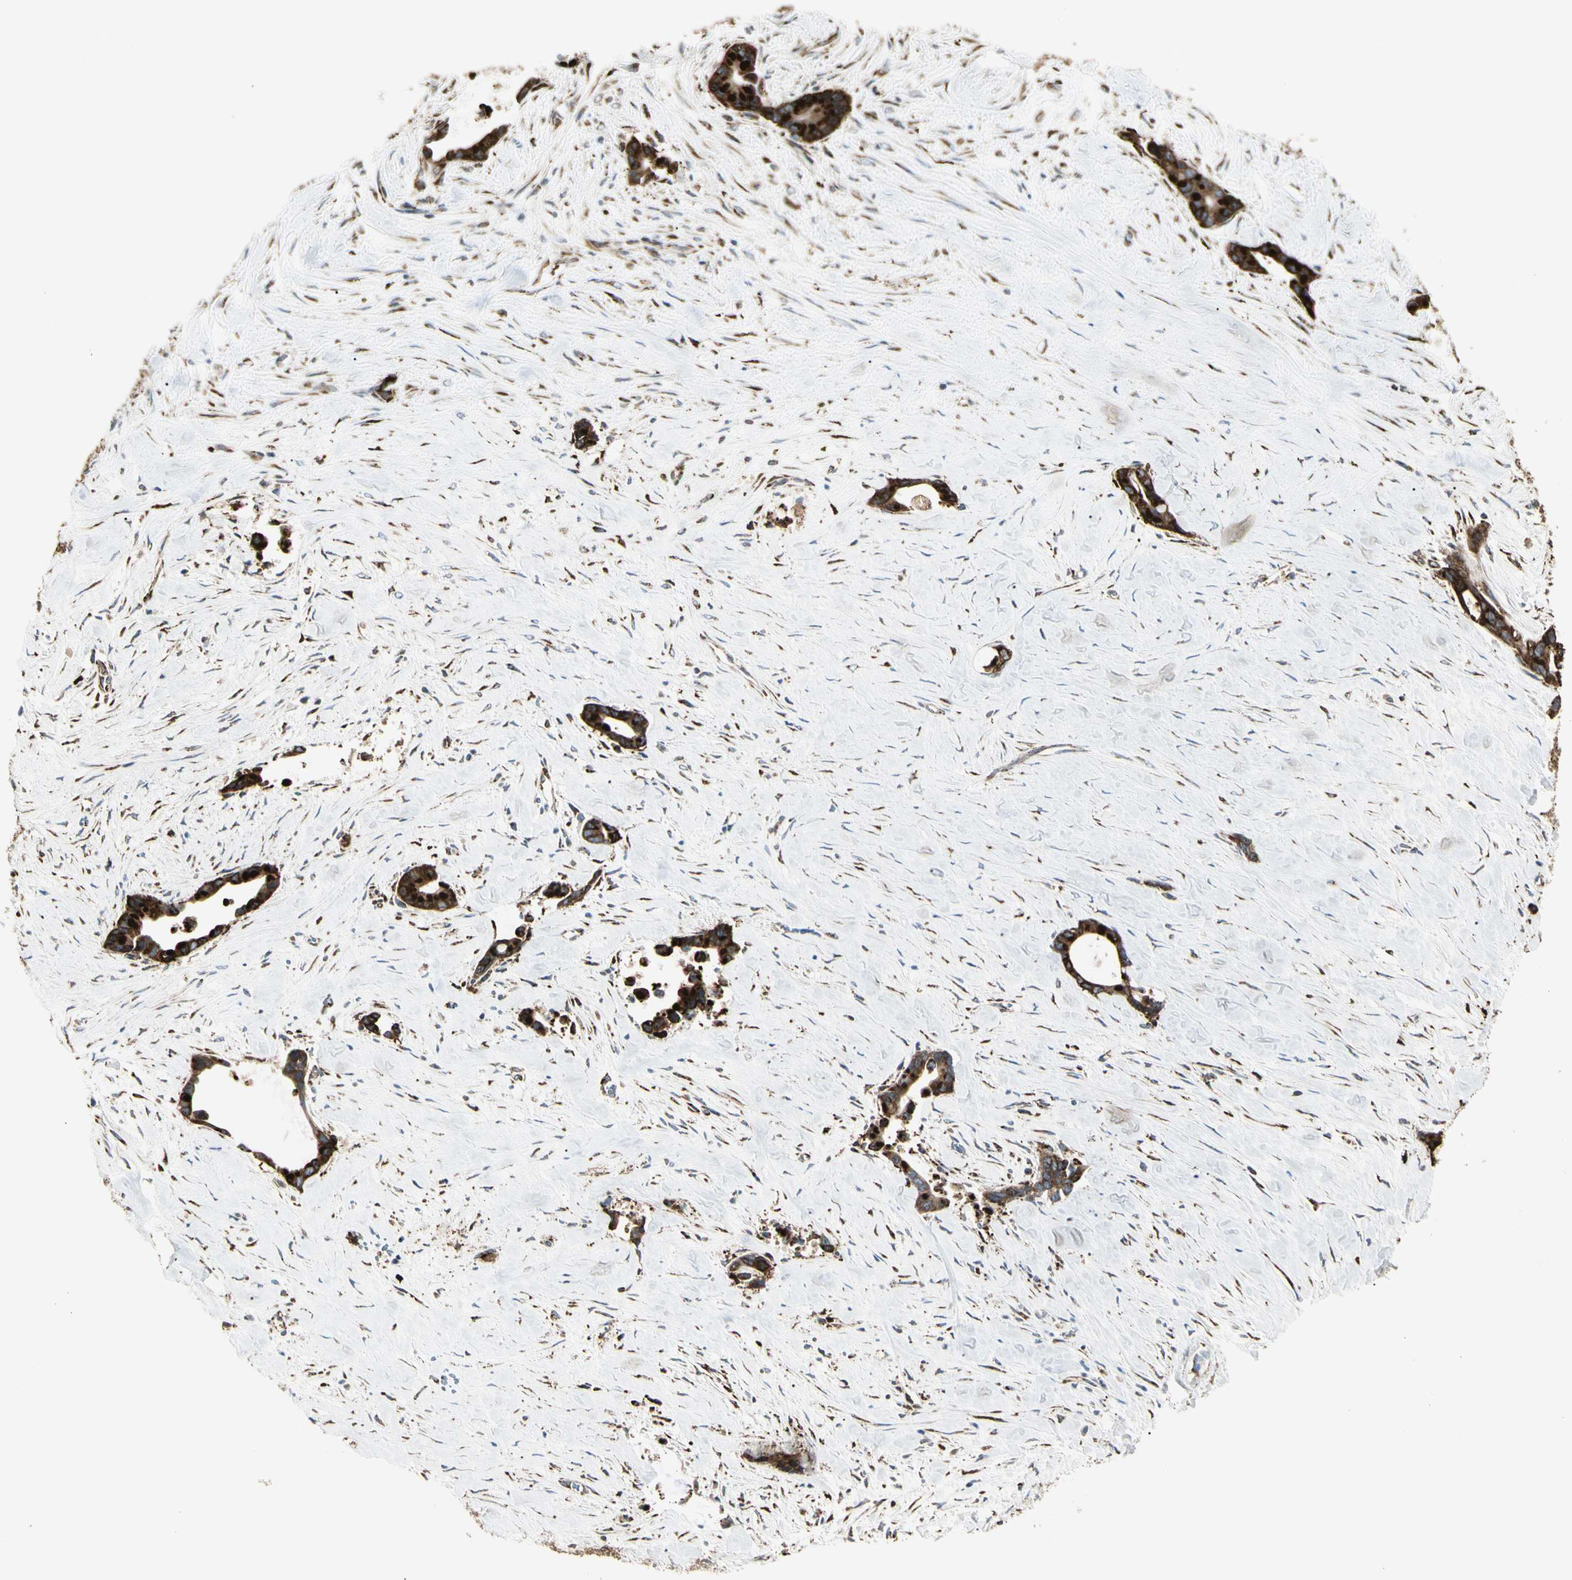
{"staining": {"intensity": "strong", "quantity": ">75%", "location": "cytoplasmic/membranous"}, "tissue": "liver cancer", "cell_type": "Tumor cells", "image_type": "cancer", "snomed": [{"axis": "morphology", "description": "Cholangiocarcinoma"}, {"axis": "topography", "description": "Liver"}], "caption": "Protein expression analysis of liver cancer reveals strong cytoplasmic/membranous positivity in about >75% of tumor cells.", "gene": "HSP90B1", "patient": {"sex": "female", "age": 55}}